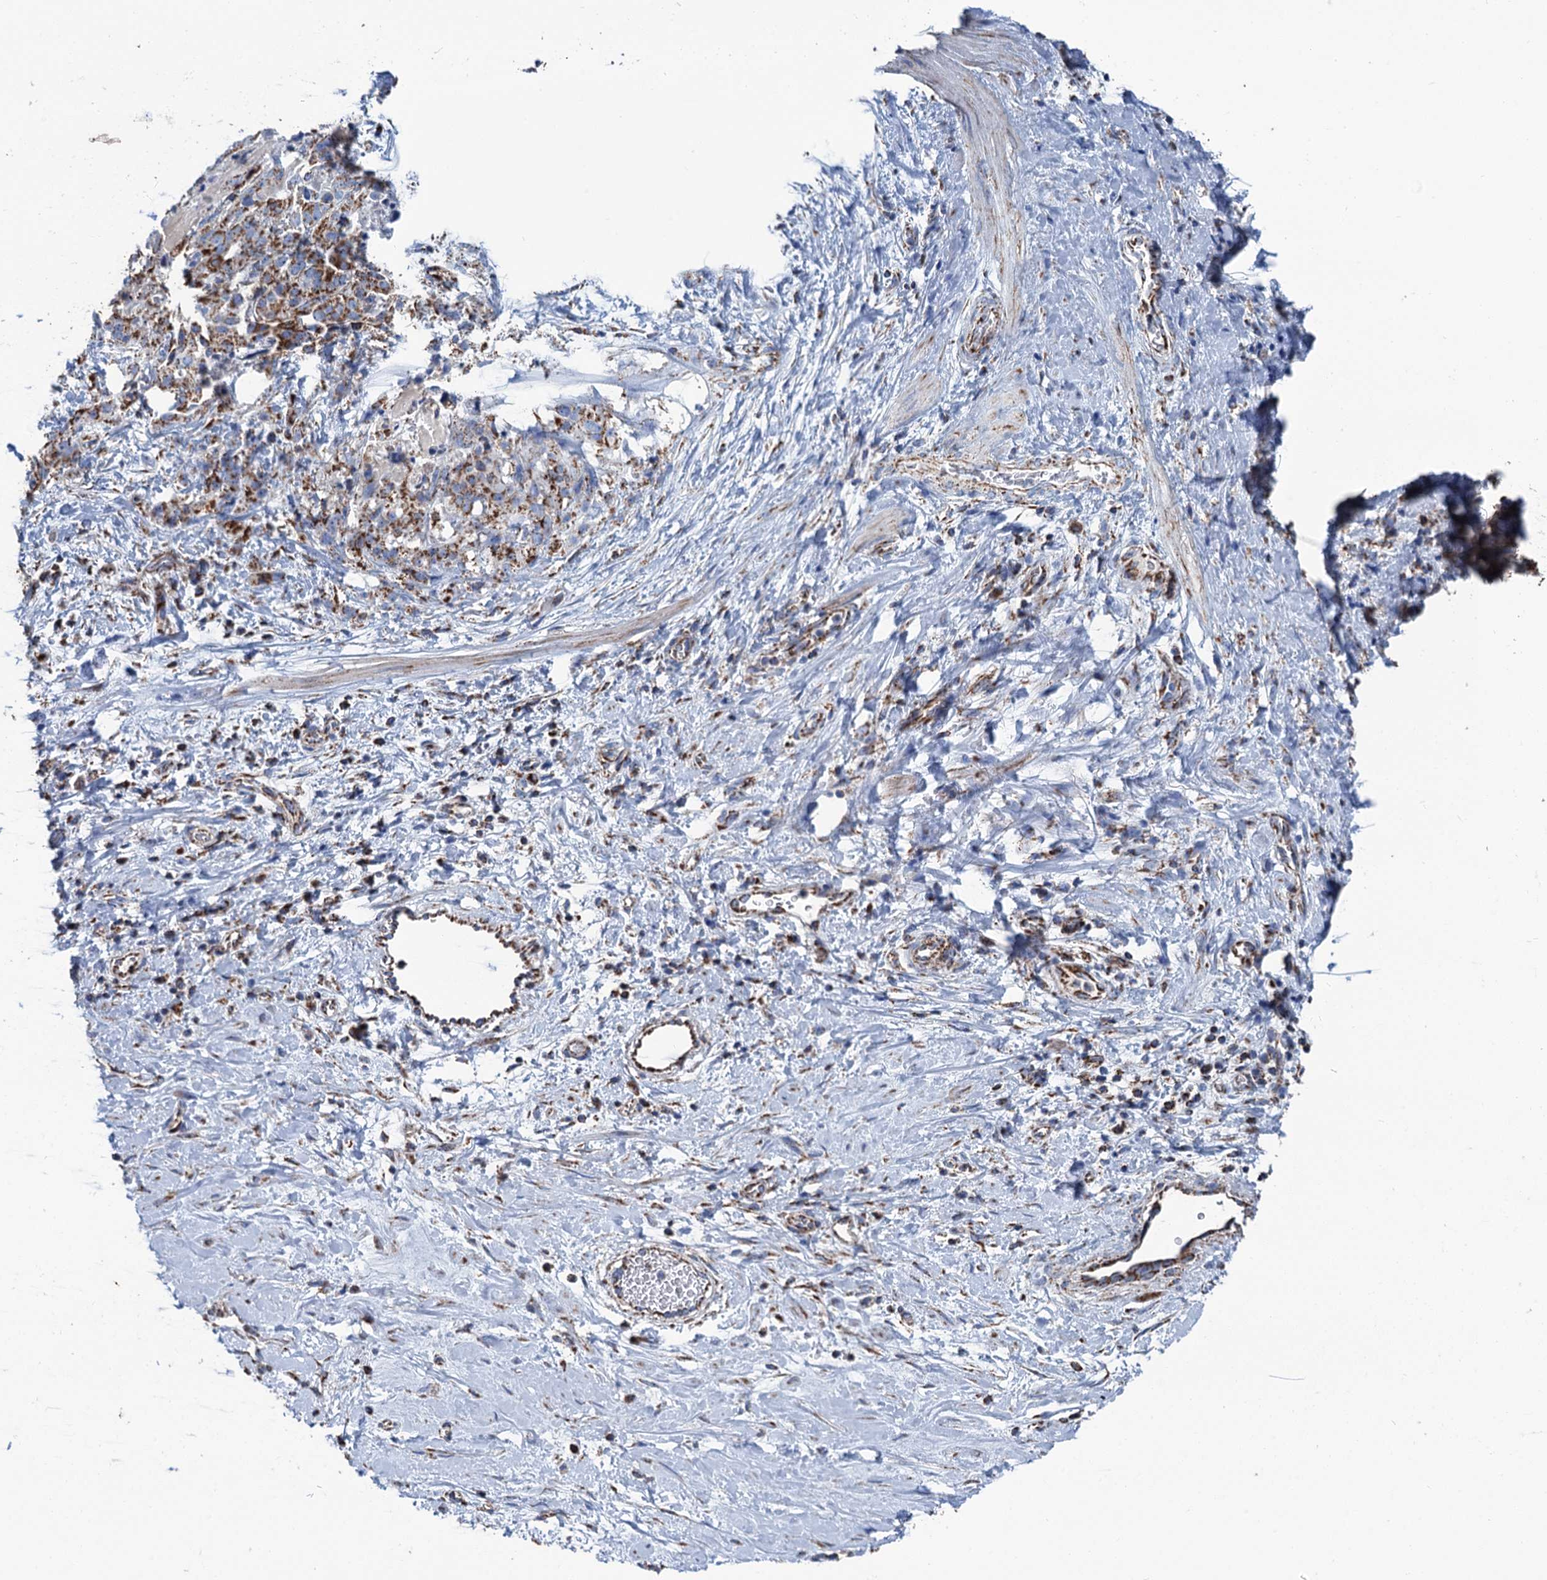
{"staining": {"intensity": "moderate", "quantity": ">75%", "location": "cytoplasmic/membranous"}, "tissue": "stomach cancer", "cell_type": "Tumor cells", "image_type": "cancer", "snomed": [{"axis": "morphology", "description": "Adenocarcinoma, NOS"}, {"axis": "topography", "description": "Stomach"}], "caption": "Stomach cancer stained with DAB (3,3'-diaminobenzidine) immunohistochemistry demonstrates medium levels of moderate cytoplasmic/membranous staining in about >75% of tumor cells. The staining was performed using DAB (3,3'-diaminobenzidine), with brown indicating positive protein expression. Nuclei are stained blue with hematoxylin.", "gene": "IVD", "patient": {"sex": "male", "age": 48}}